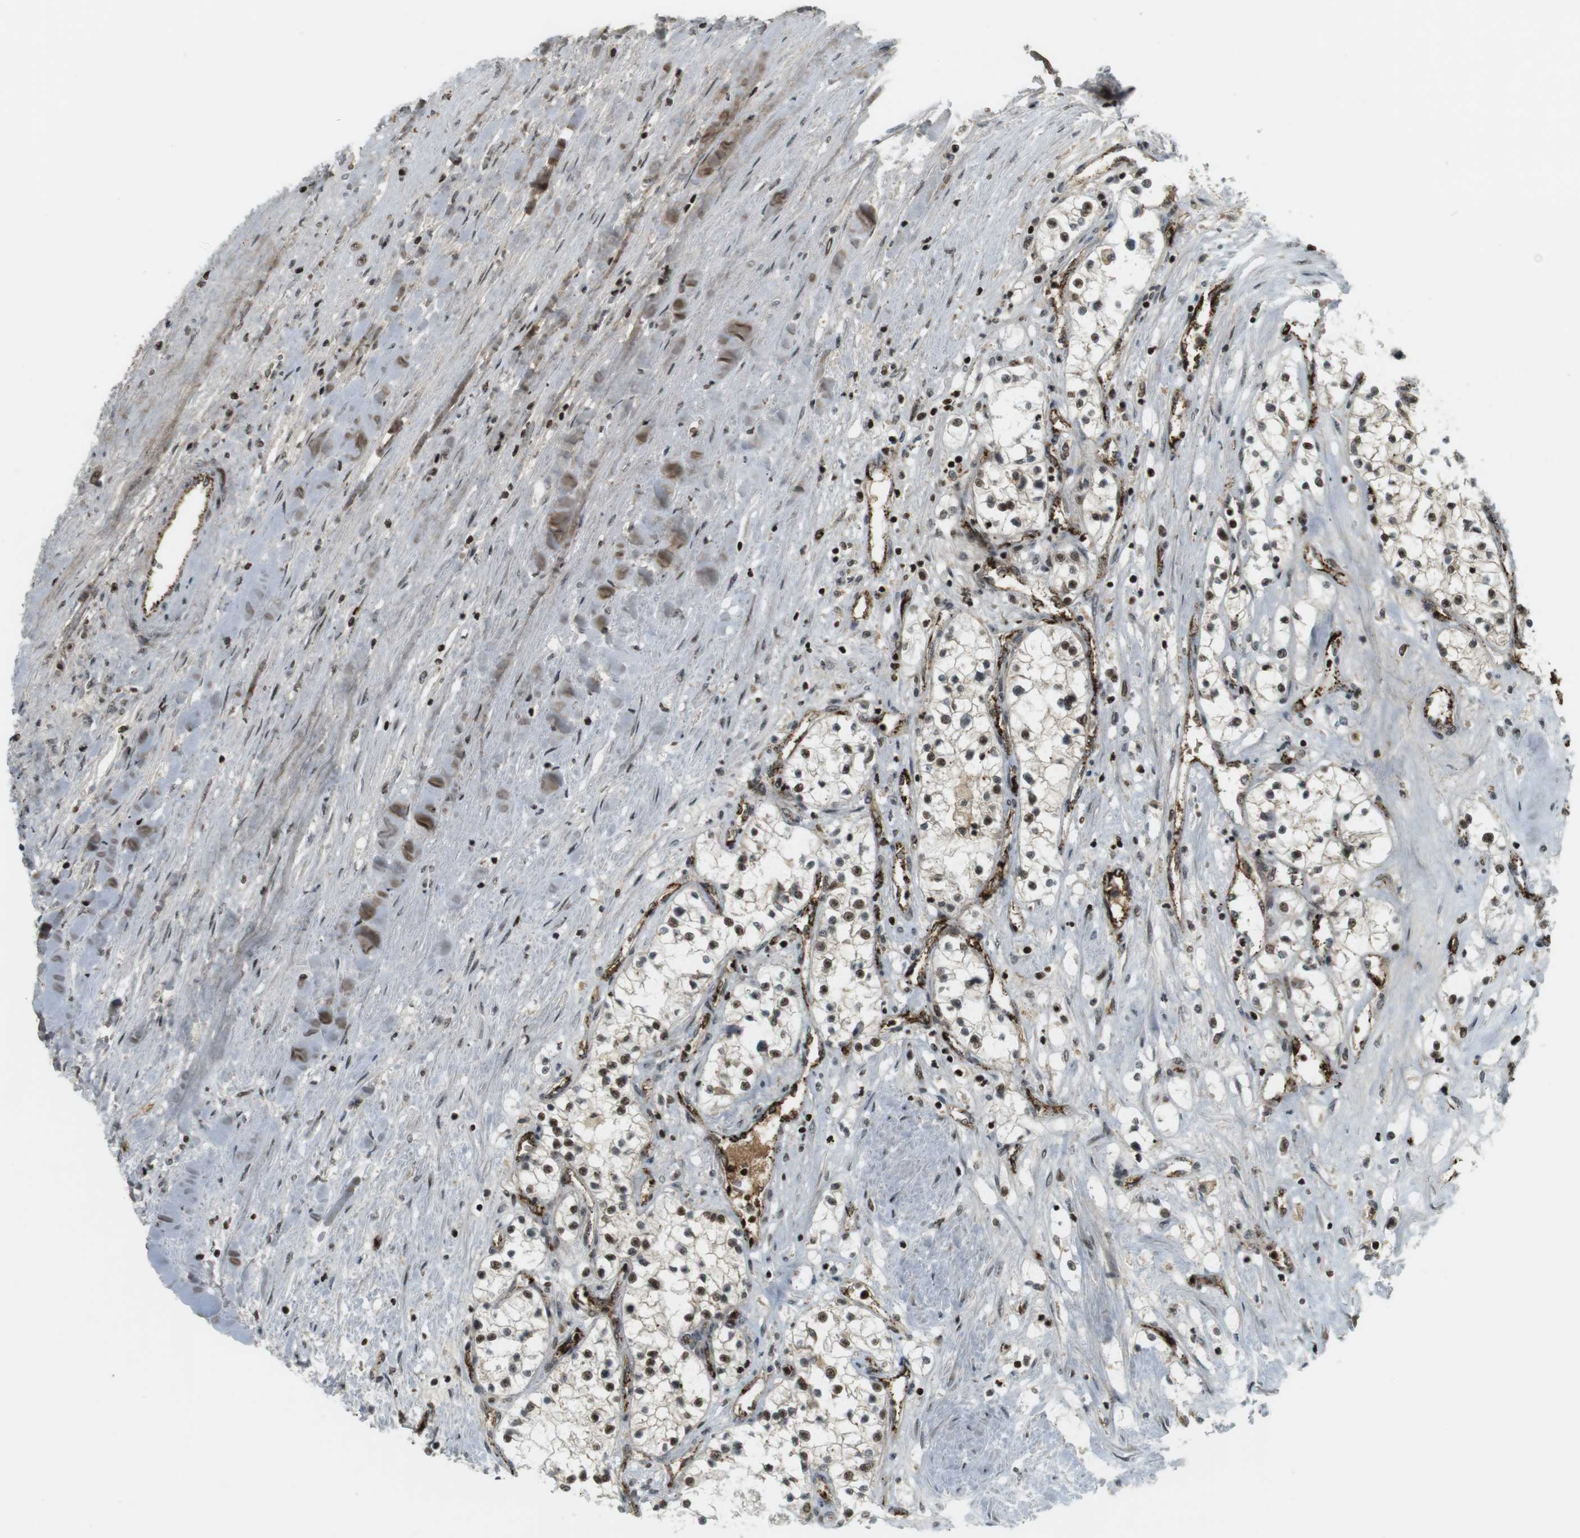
{"staining": {"intensity": "weak", "quantity": ">75%", "location": "cytoplasmic/membranous,nuclear"}, "tissue": "renal cancer", "cell_type": "Tumor cells", "image_type": "cancer", "snomed": [{"axis": "morphology", "description": "Adenocarcinoma, NOS"}, {"axis": "topography", "description": "Kidney"}], "caption": "Renal cancer (adenocarcinoma) stained with DAB immunohistochemistry (IHC) shows low levels of weak cytoplasmic/membranous and nuclear staining in about >75% of tumor cells. Immunohistochemistry stains the protein in brown and the nuclei are stained blue.", "gene": "PPP1R13B", "patient": {"sex": "male", "age": 68}}